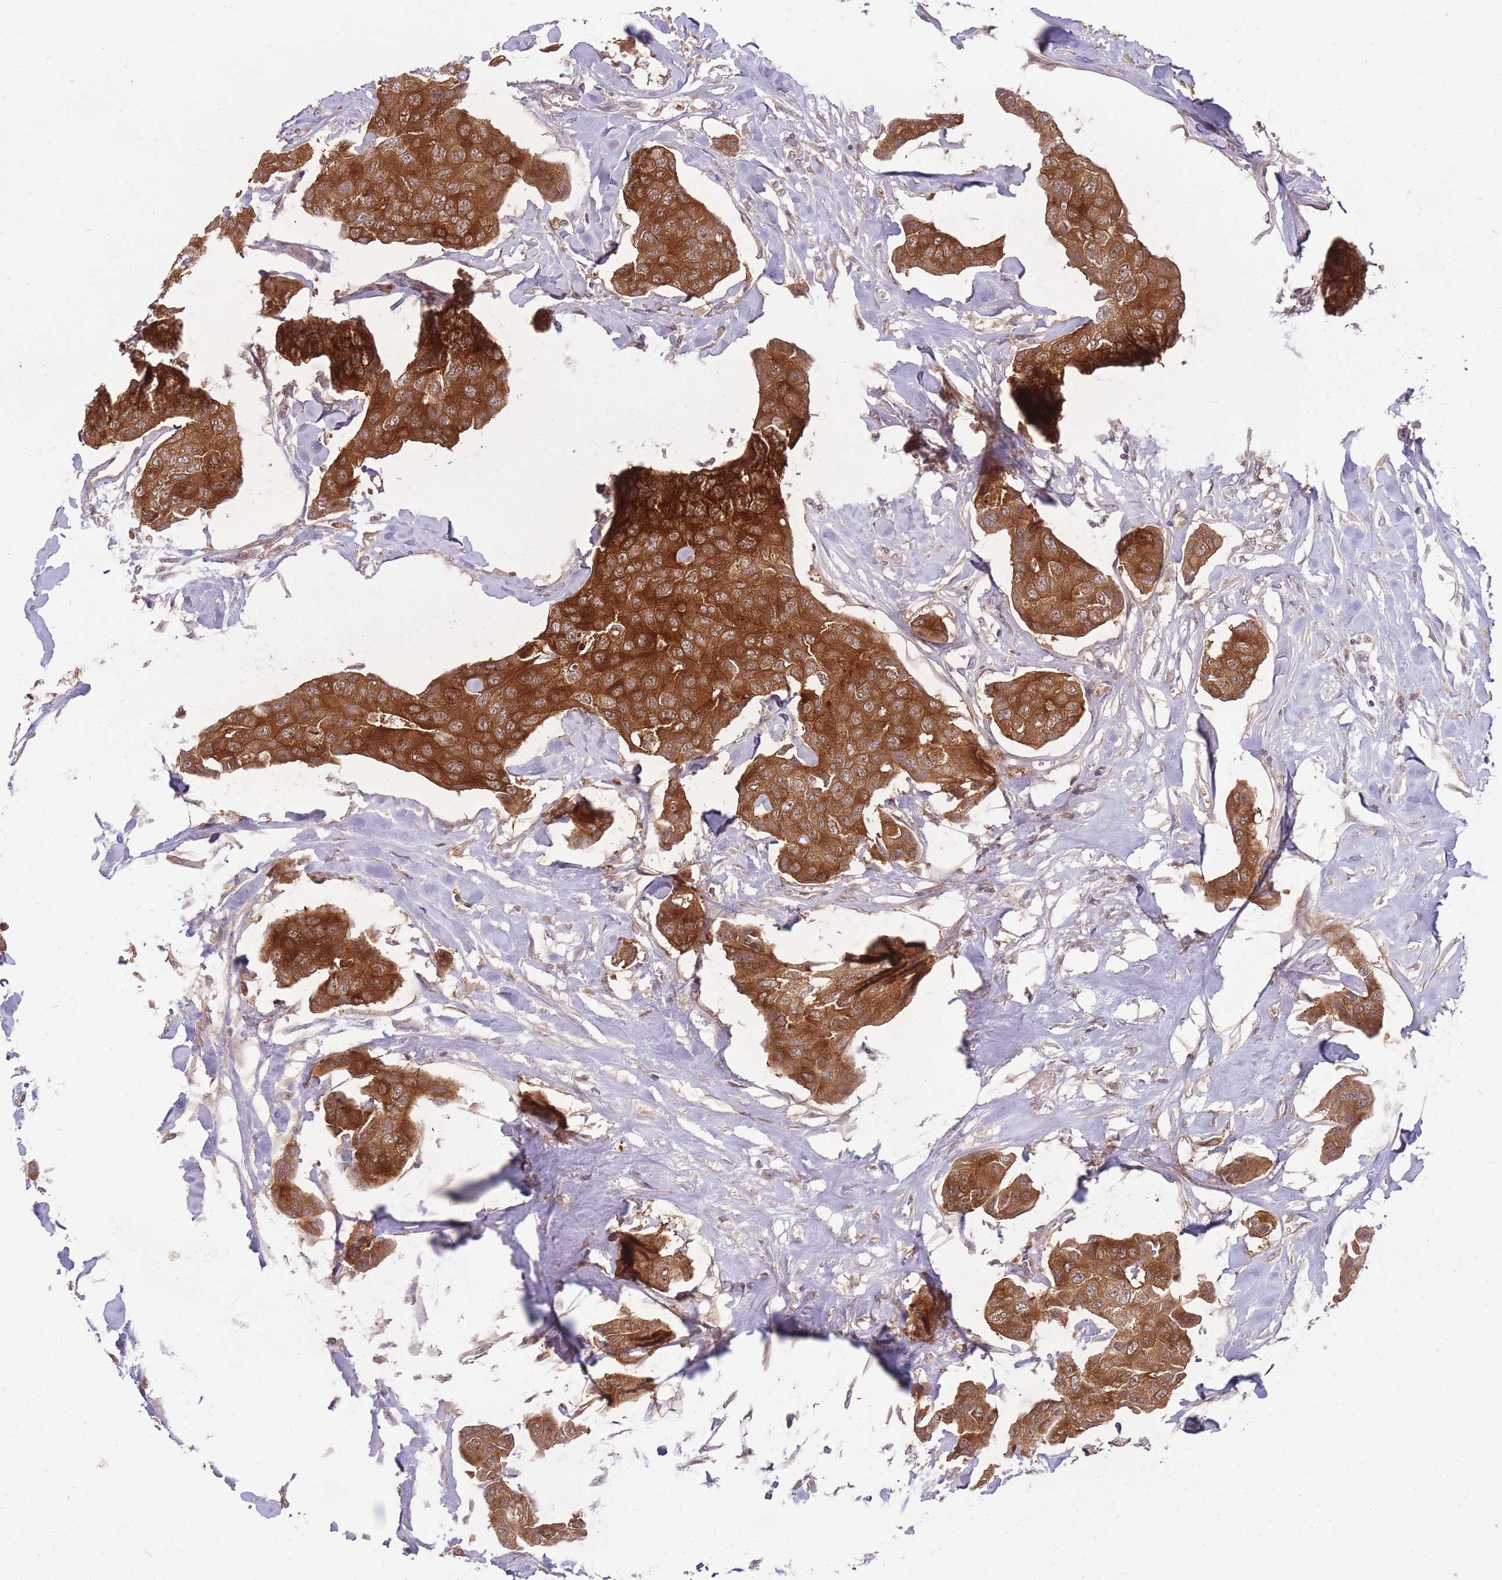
{"staining": {"intensity": "strong", "quantity": ">75%", "location": "cytoplasmic/membranous"}, "tissue": "breast cancer", "cell_type": "Tumor cells", "image_type": "cancer", "snomed": [{"axis": "morphology", "description": "Duct carcinoma"}, {"axis": "topography", "description": "Breast"}, {"axis": "topography", "description": "Lymph node"}], "caption": "Immunohistochemical staining of human breast cancer displays strong cytoplasmic/membranous protein expression in about >75% of tumor cells. The protein of interest is stained brown, and the nuclei are stained in blue (DAB IHC with brightfield microscopy, high magnification).", "gene": "LRATD2", "patient": {"sex": "female", "age": 80}}